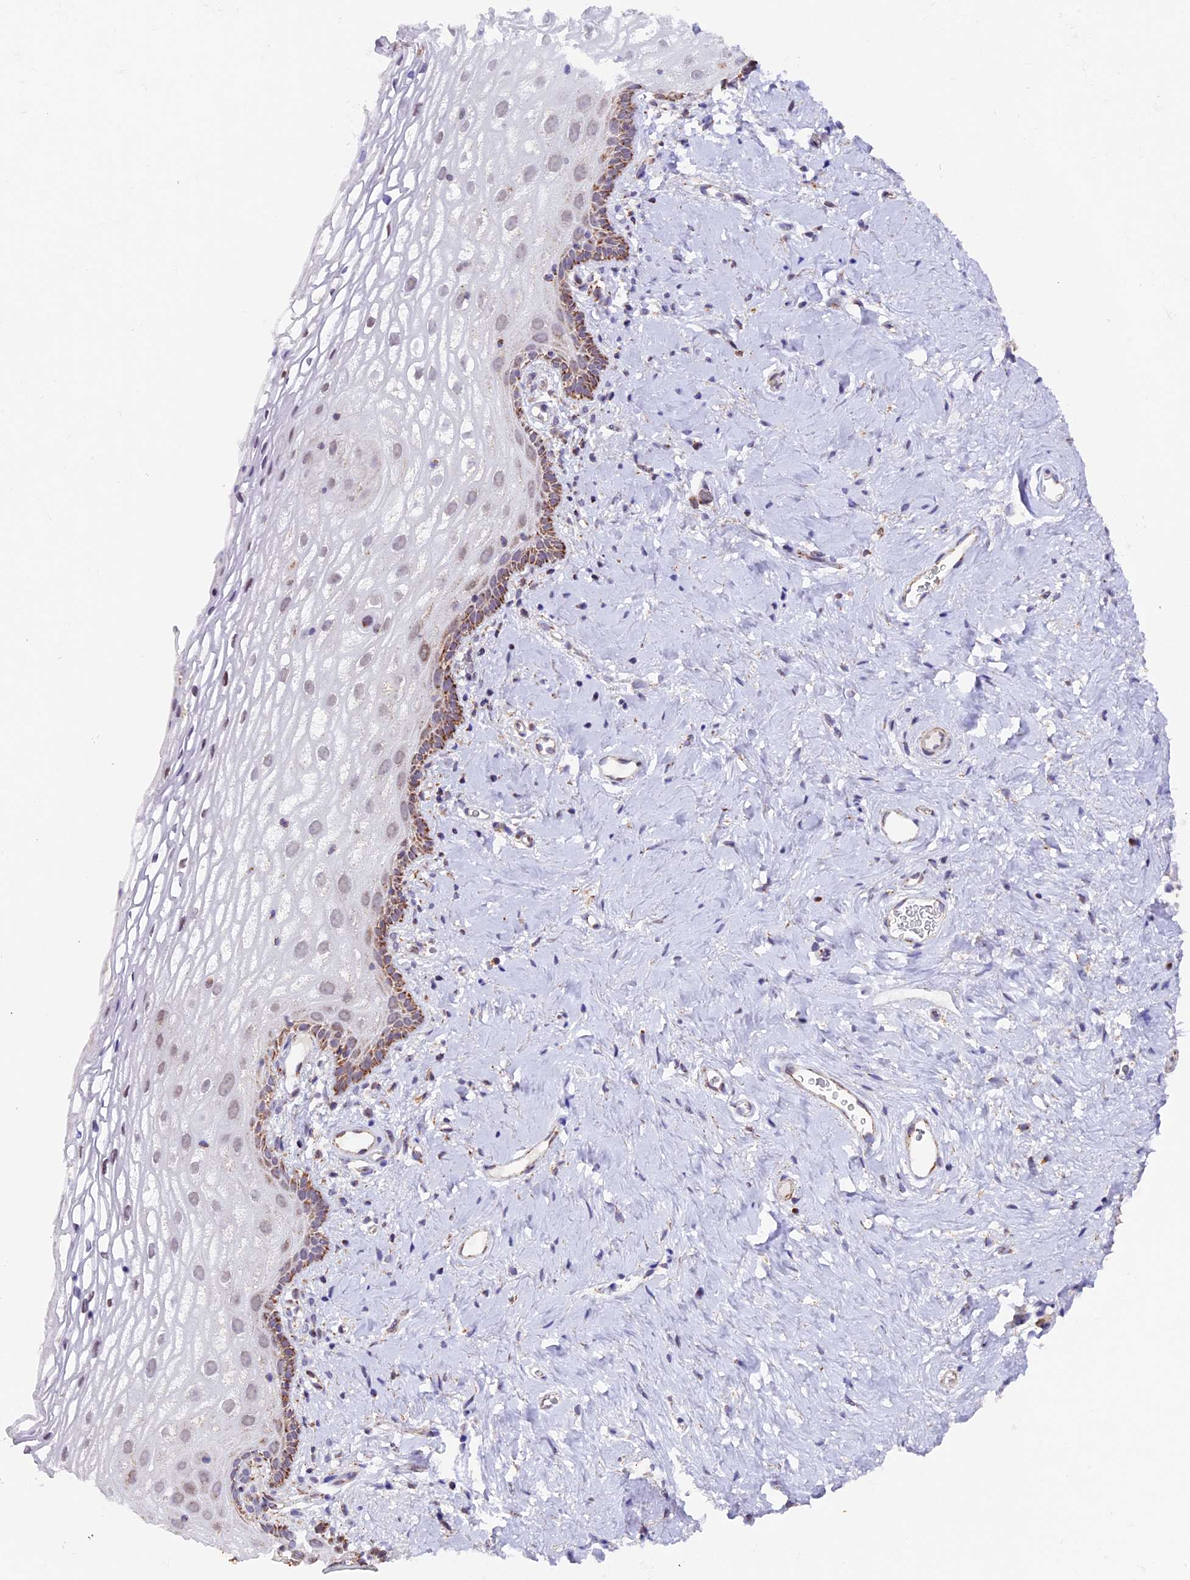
{"staining": {"intensity": "moderate", "quantity": "25%-75%", "location": "cytoplasmic/membranous"}, "tissue": "vagina", "cell_type": "Squamous epithelial cells", "image_type": "normal", "snomed": [{"axis": "morphology", "description": "Normal tissue, NOS"}, {"axis": "morphology", "description": "Adenocarcinoma, NOS"}, {"axis": "topography", "description": "Rectum"}, {"axis": "topography", "description": "Vagina"}], "caption": "Immunohistochemical staining of unremarkable human vagina reveals moderate cytoplasmic/membranous protein staining in about 25%-75% of squamous epithelial cells.", "gene": "TFAM", "patient": {"sex": "female", "age": 71}}